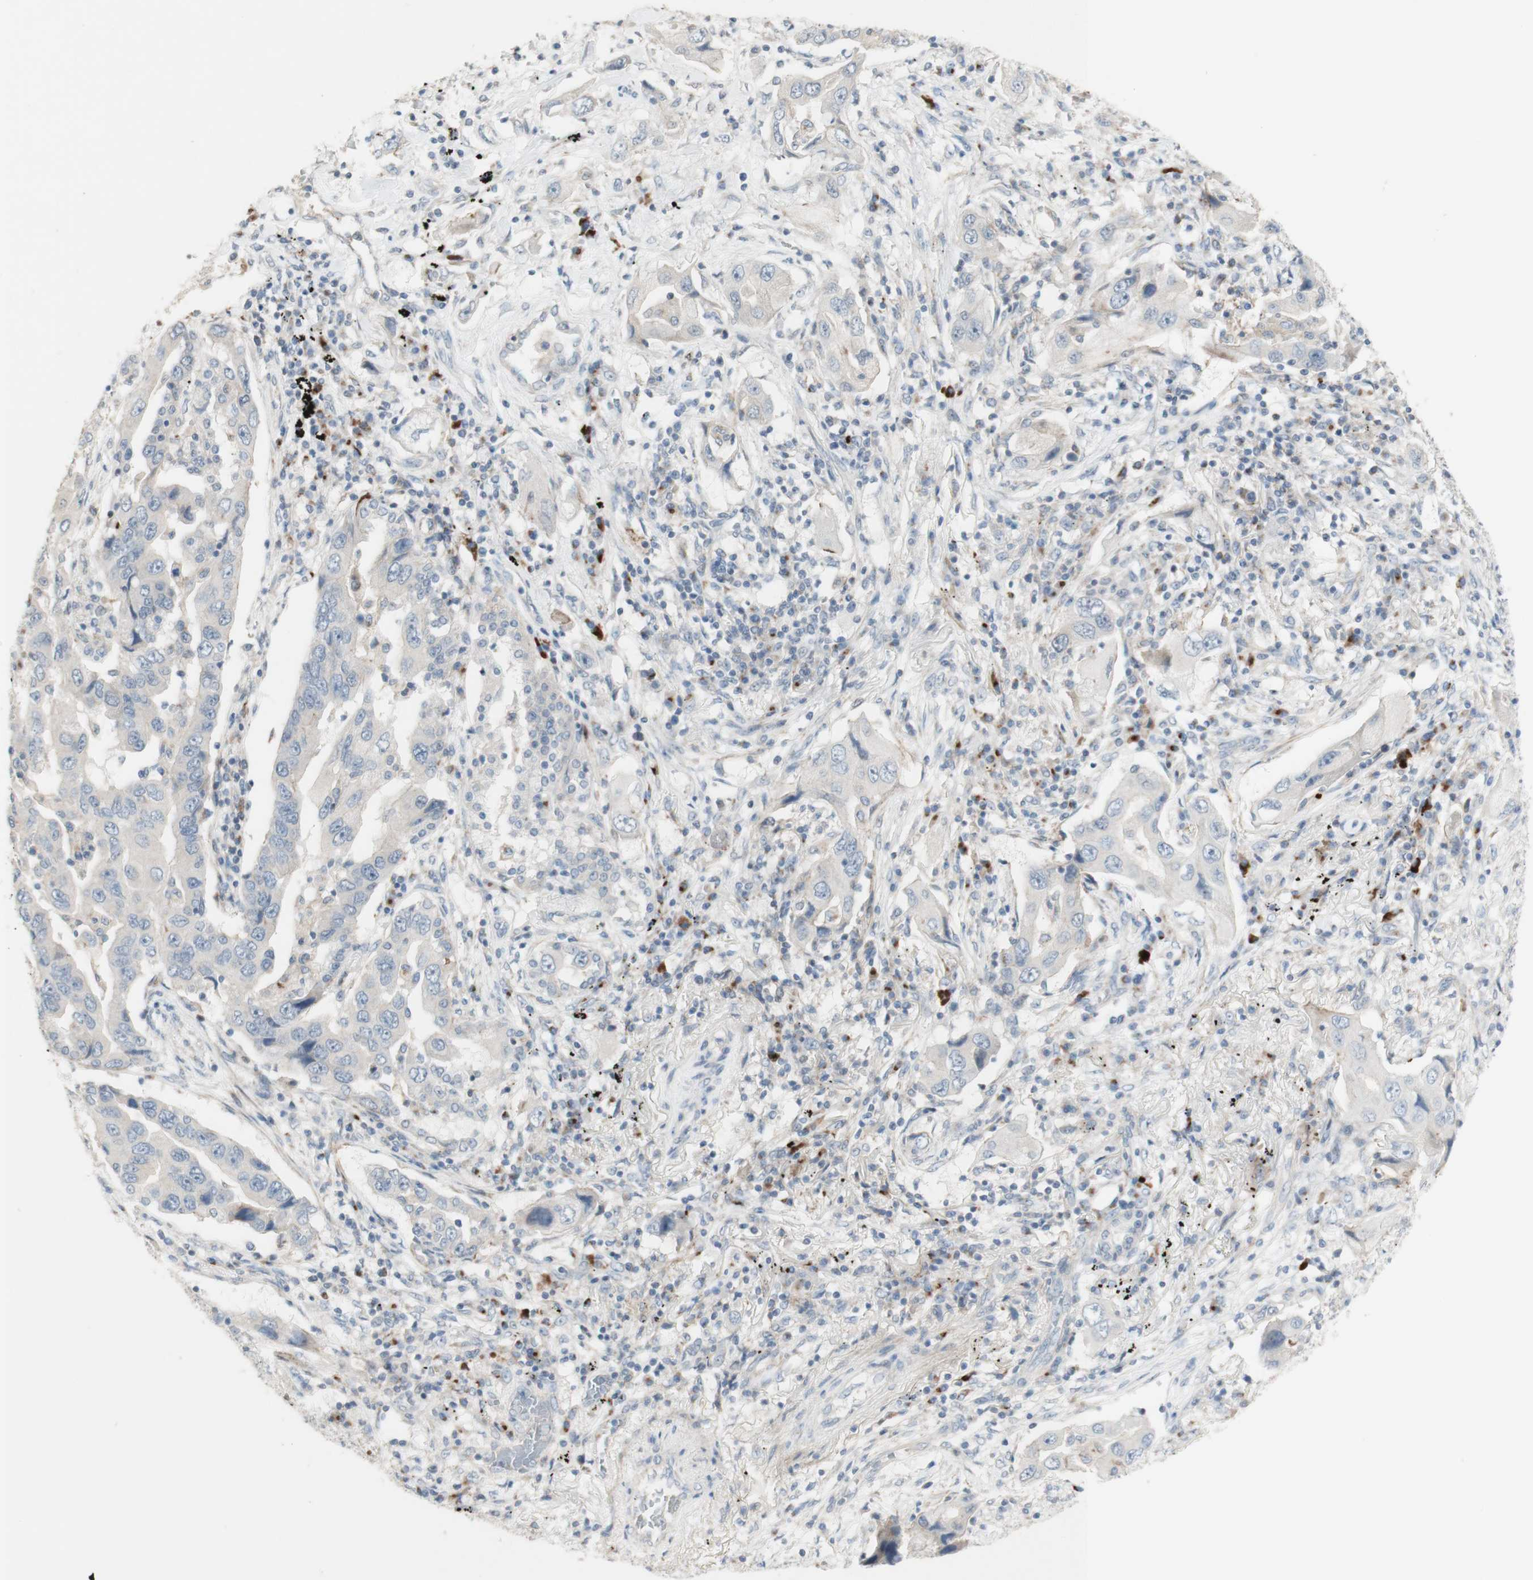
{"staining": {"intensity": "negative", "quantity": "none", "location": "none"}, "tissue": "lung cancer", "cell_type": "Tumor cells", "image_type": "cancer", "snomed": [{"axis": "morphology", "description": "Adenocarcinoma, NOS"}, {"axis": "topography", "description": "Lung"}], "caption": "Tumor cells are negative for brown protein staining in lung adenocarcinoma. (DAB (3,3'-diaminobenzidine) IHC visualized using brightfield microscopy, high magnification).", "gene": "MANEA", "patient": {"sex": "female", "age": 65}}